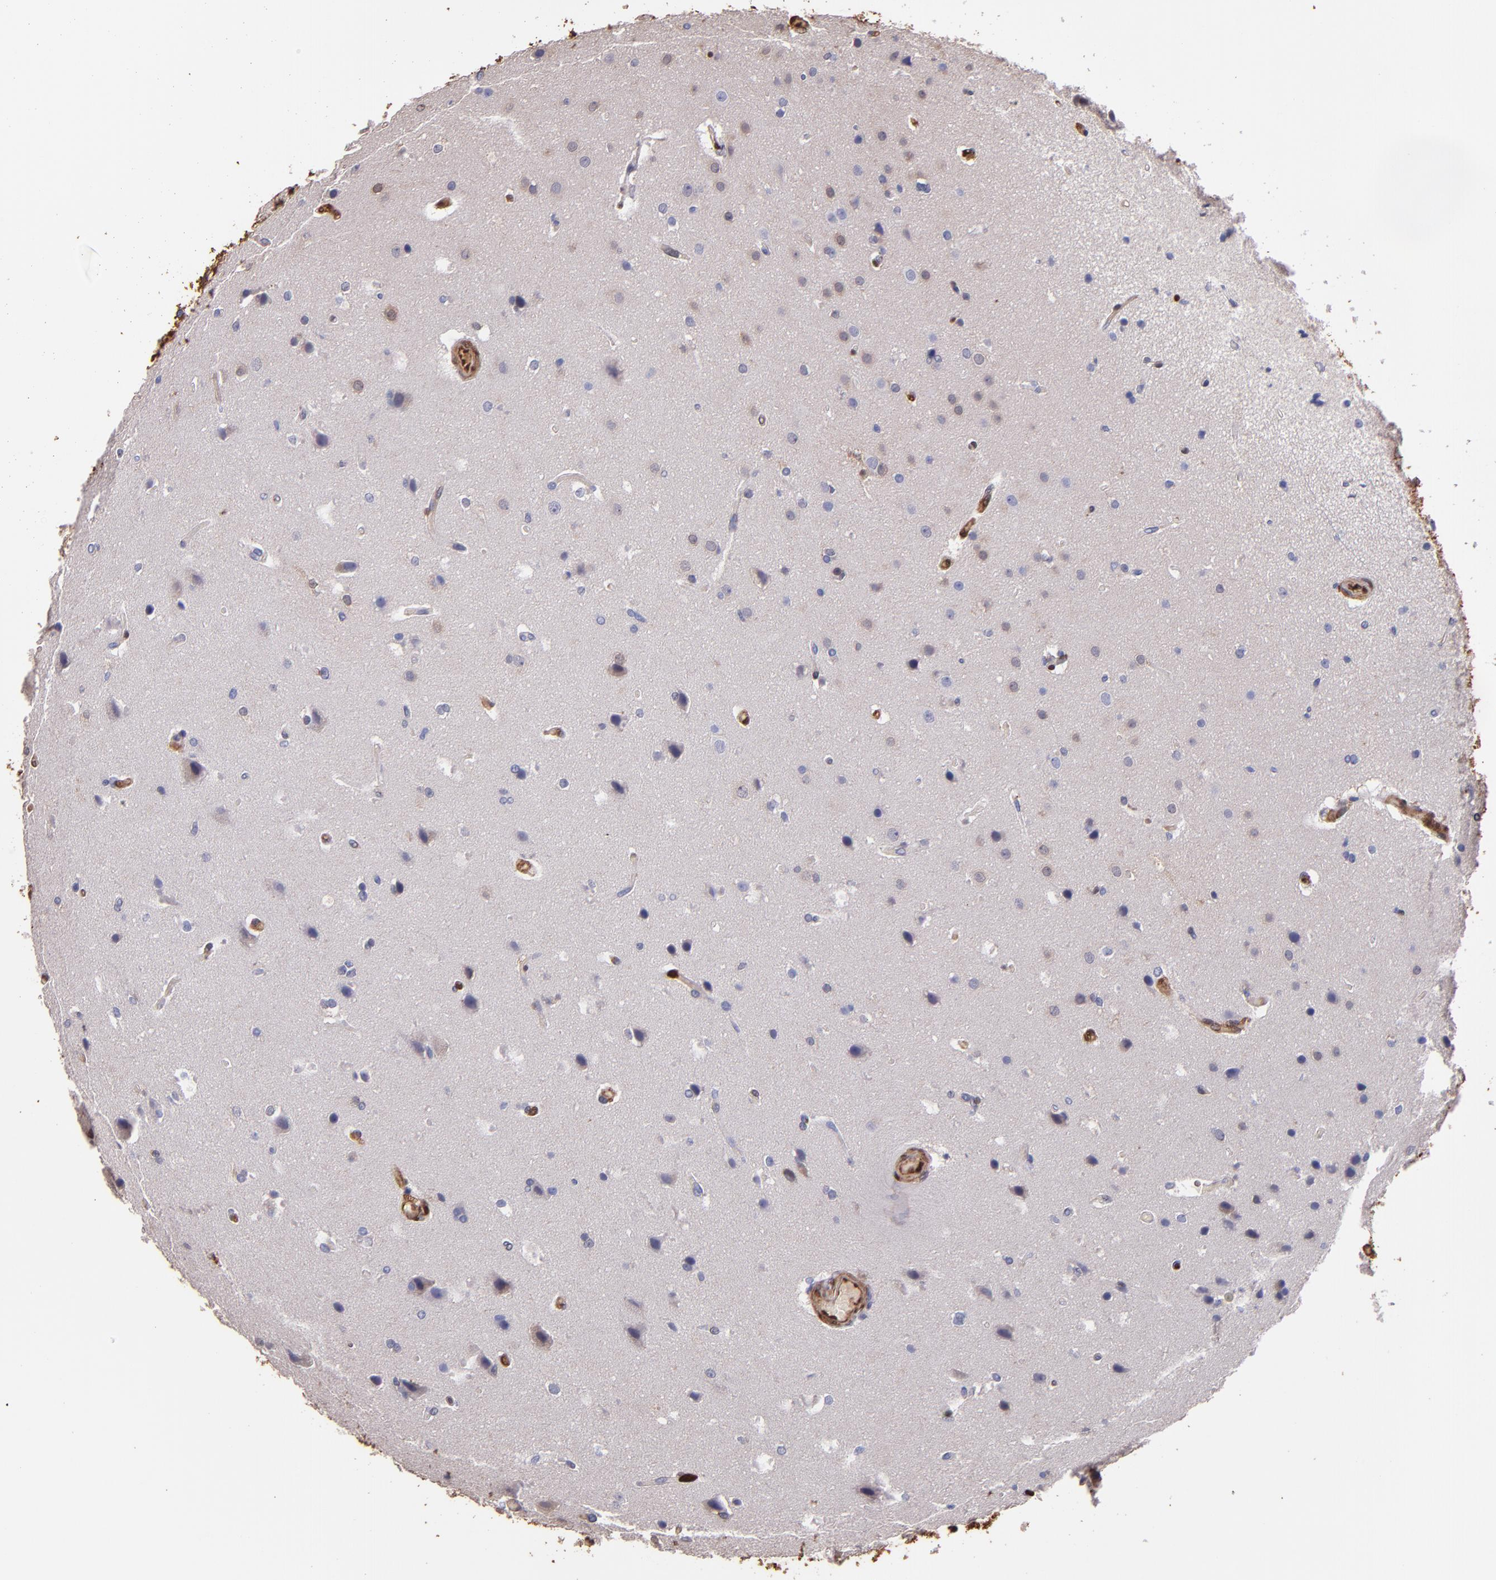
{"staining": {"intensity": "strong", "quantity": "<25%", "location": "cytoplasmic/membranous,nuclear"}, "tissue": "glioma", "cell_type": "Tumor cells", "image_type": "cancer", "snomed": [{"axis": "morphology", "description": "Glioma, malignant, Low grade"}, {"axis": "topography", "description": "Cerebral cortex"}], "caption": "IHC staining of malignant glioma (low-grade), which demonstrates medium levels of strong cytoplasmic/membranous and nuclear staining in about <25% of tumor cells indicating strong cytoplasmic/membranous and nuclear protein positivity. The staining was performed using DAB (3,3'-diaminobenzidine) (brown) for protein detection and nuclei were counterstained in hematoxylin (blue).", "gene": "S100A6", "patient": {"sex": "female", "age": 47}}